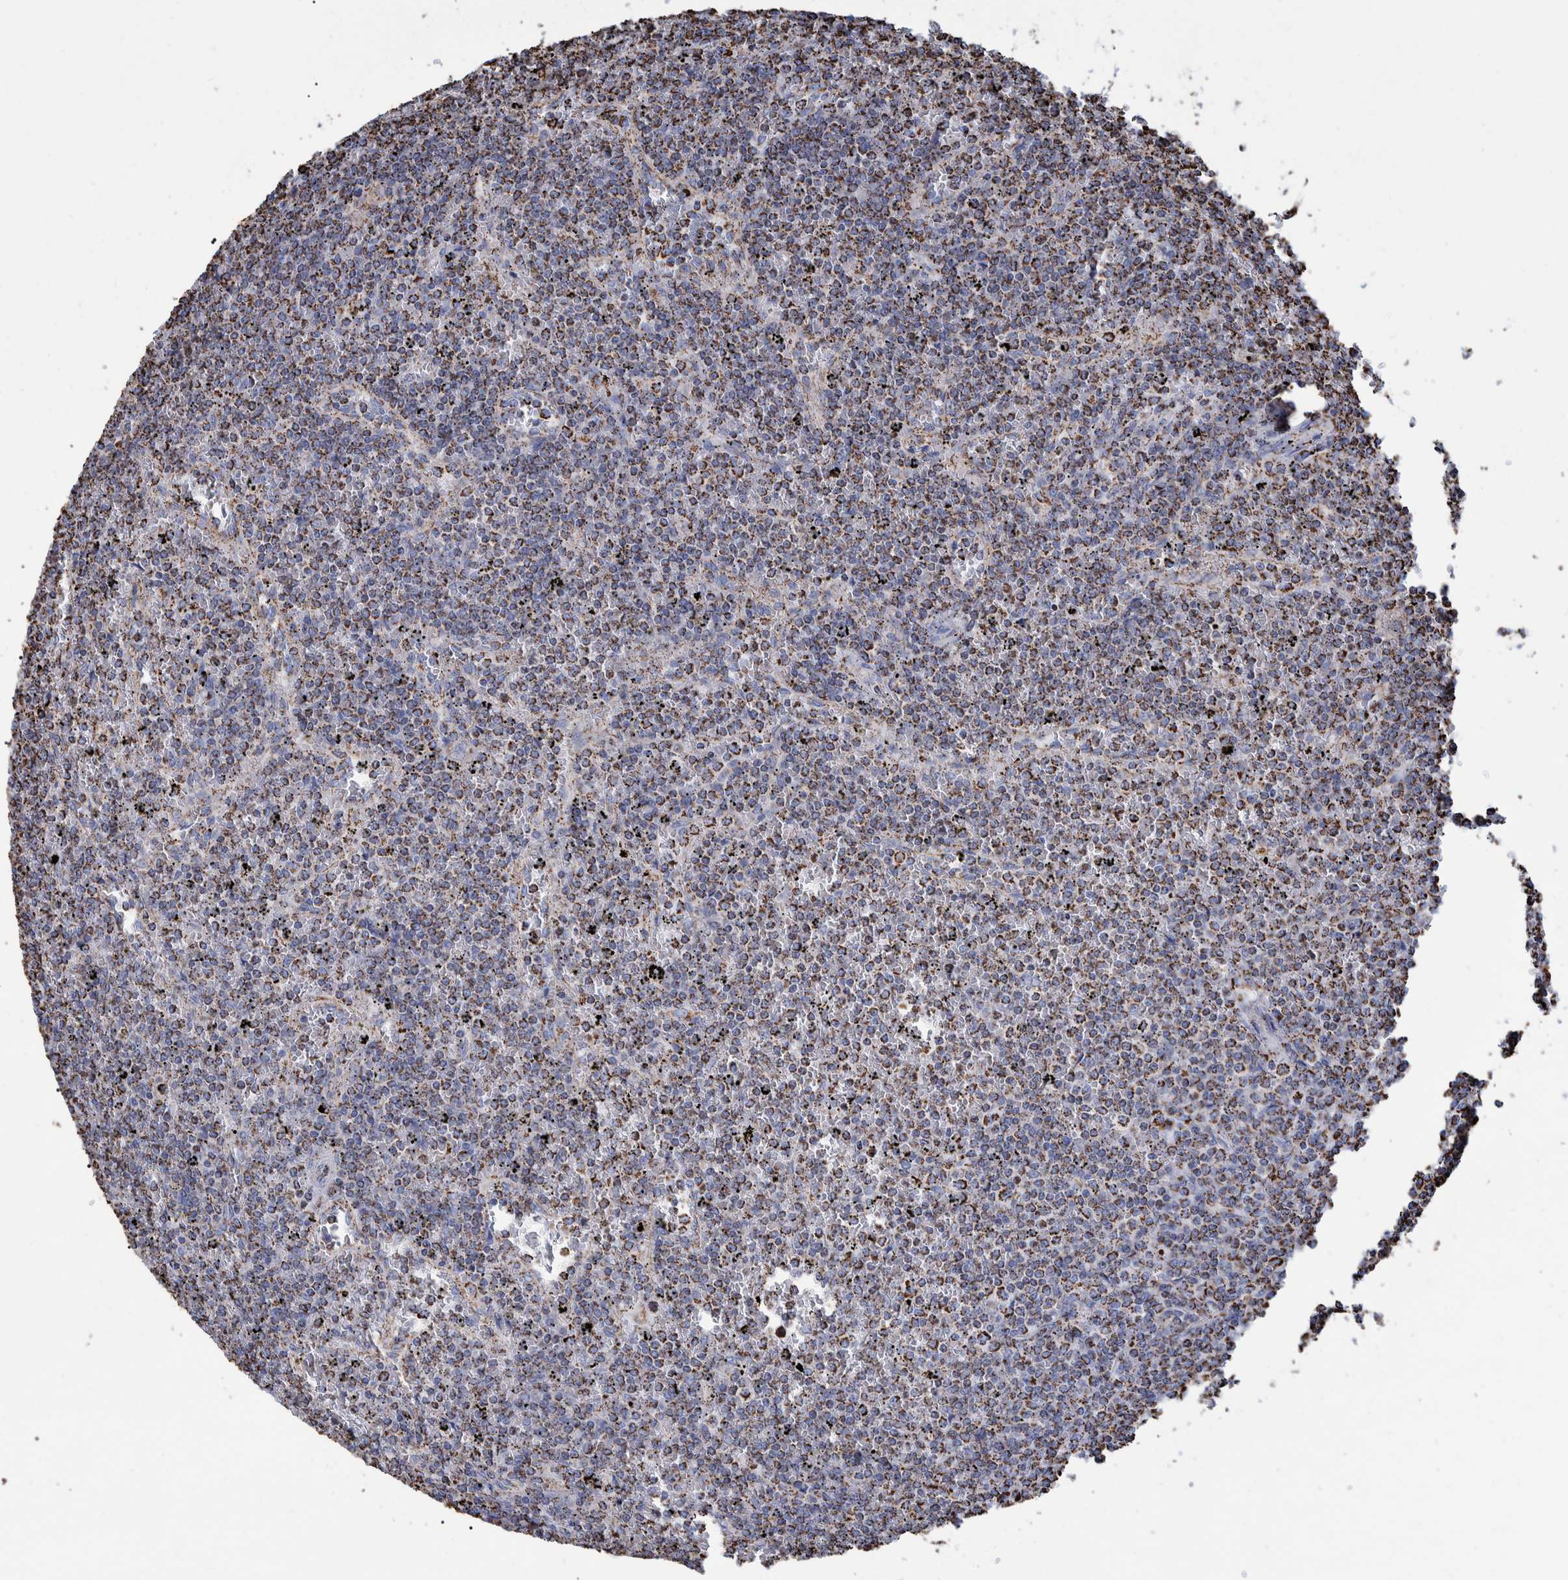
{"staining": {"intensity": "strong", "quantity": ">75%", "location": "cytoplasmic/membranous"}, "tissue": "lymphoma", "cell_type": "Tumor cells", "image_type": "cancer", "snomed": [{"axis": "morphology", "description": "Malignant lymphoma, non-Hodgkin's type, Low grade"}, {"axis": "topography", "description": "Spleen"}], "caption": "Protein staining displays strong cytoplasmic/membranous positivity in approximately >75% of tumor cells in malignant lymphoma, non-Hodgkin's type (low-grade). (IHC, brightfield microscopy, high magnification).", "gene": "VPS26C", "patient": {"sex": "female", "age": 19}}